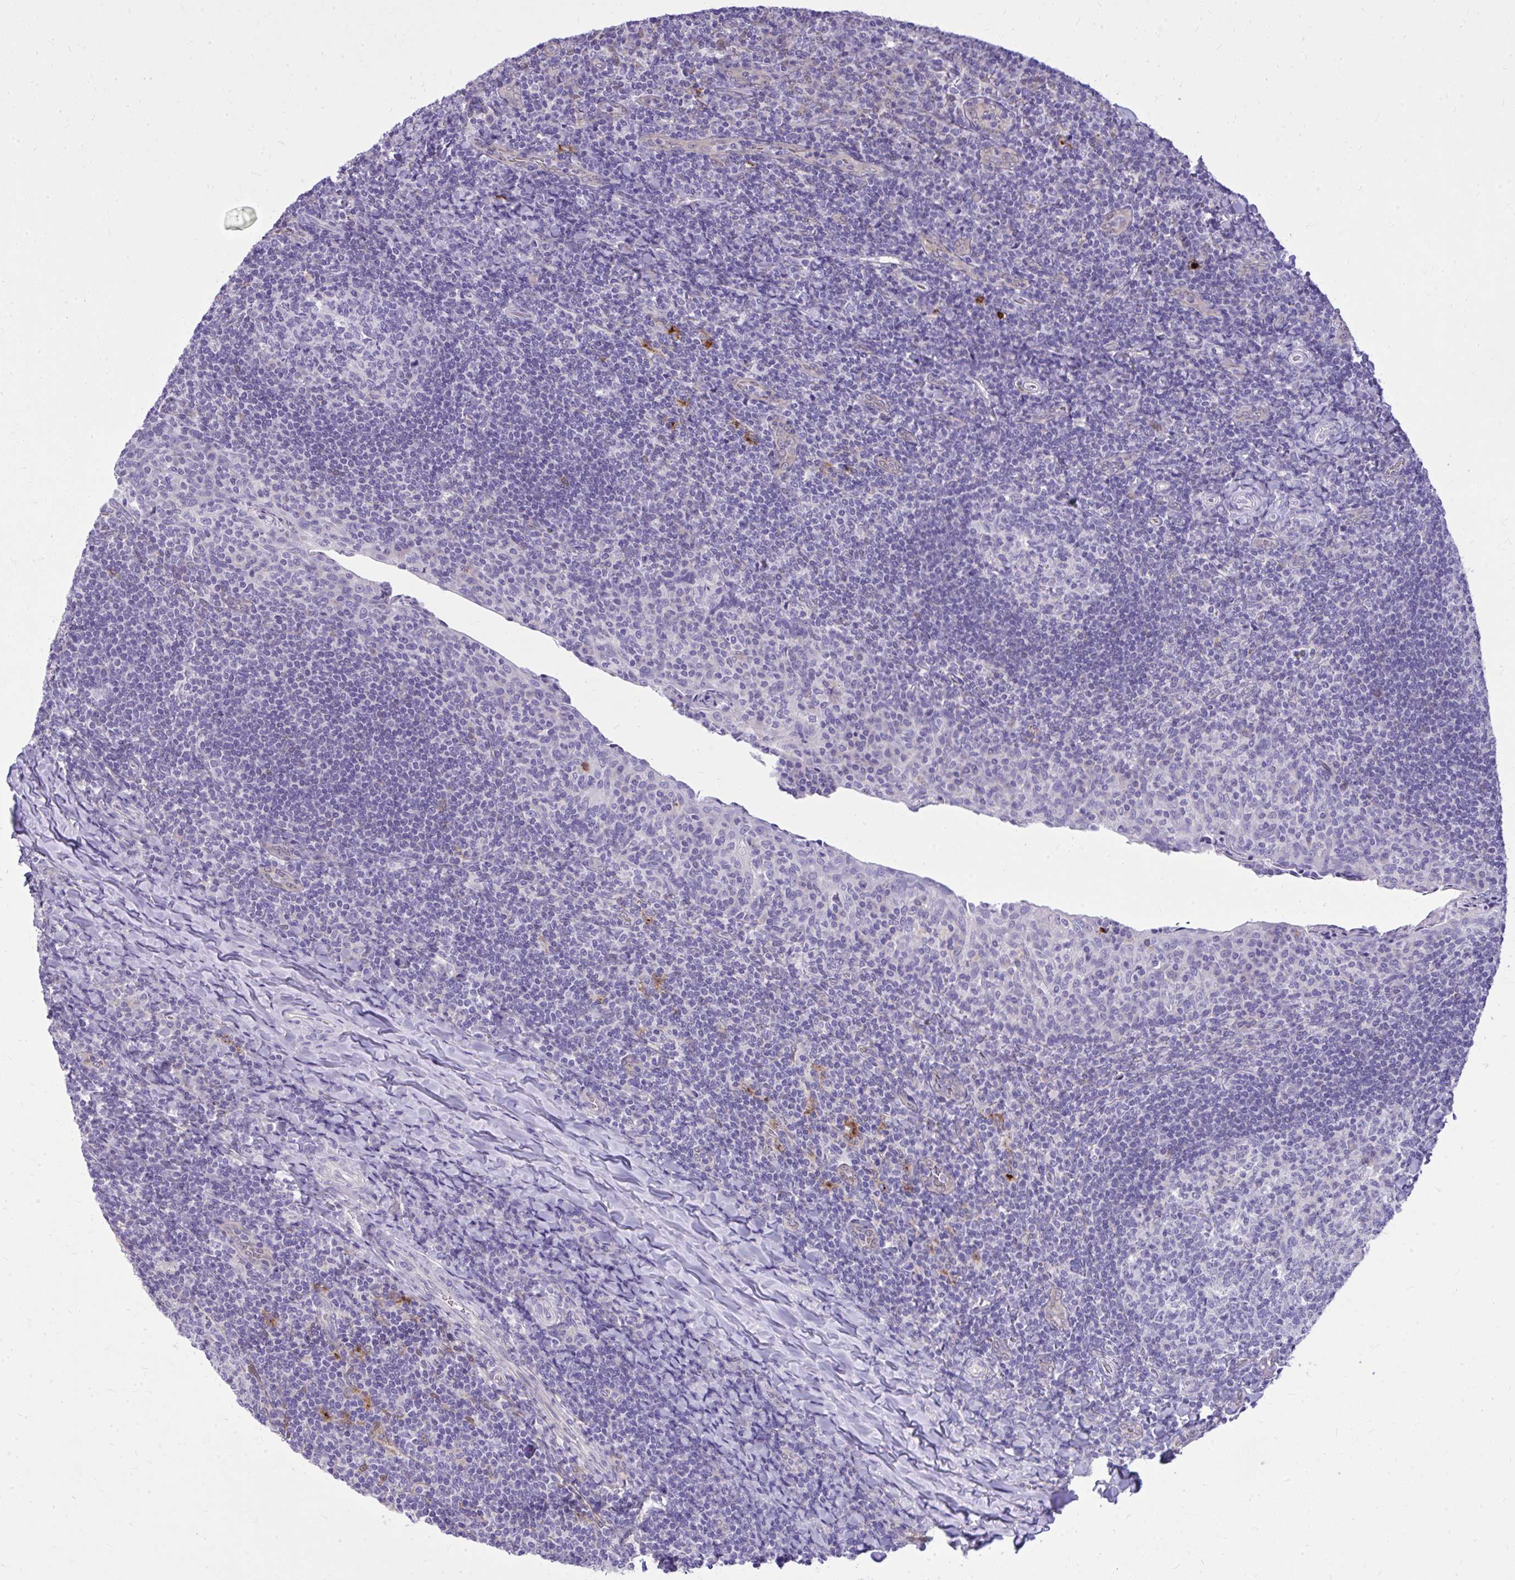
{"staining": {"intensity": "negative", "quantity": "none", "location": "none"}, "tissue": "tonsil", "cell_type": "Germinal center cells", "image_type": "normal", "snomed": [{"axis": "morphology", "description": "Normal tissue, NOS"}, {"axis": "topography", "description": "Tonsil"}], "caption": "Germinal center cells show no significant positivity in normal tonsil. (Immunohistochemistry (ihc), brightfield microscopy, high magnification).", "gene": "NNMT", "patient": {"sex": "male", "age": 17}}